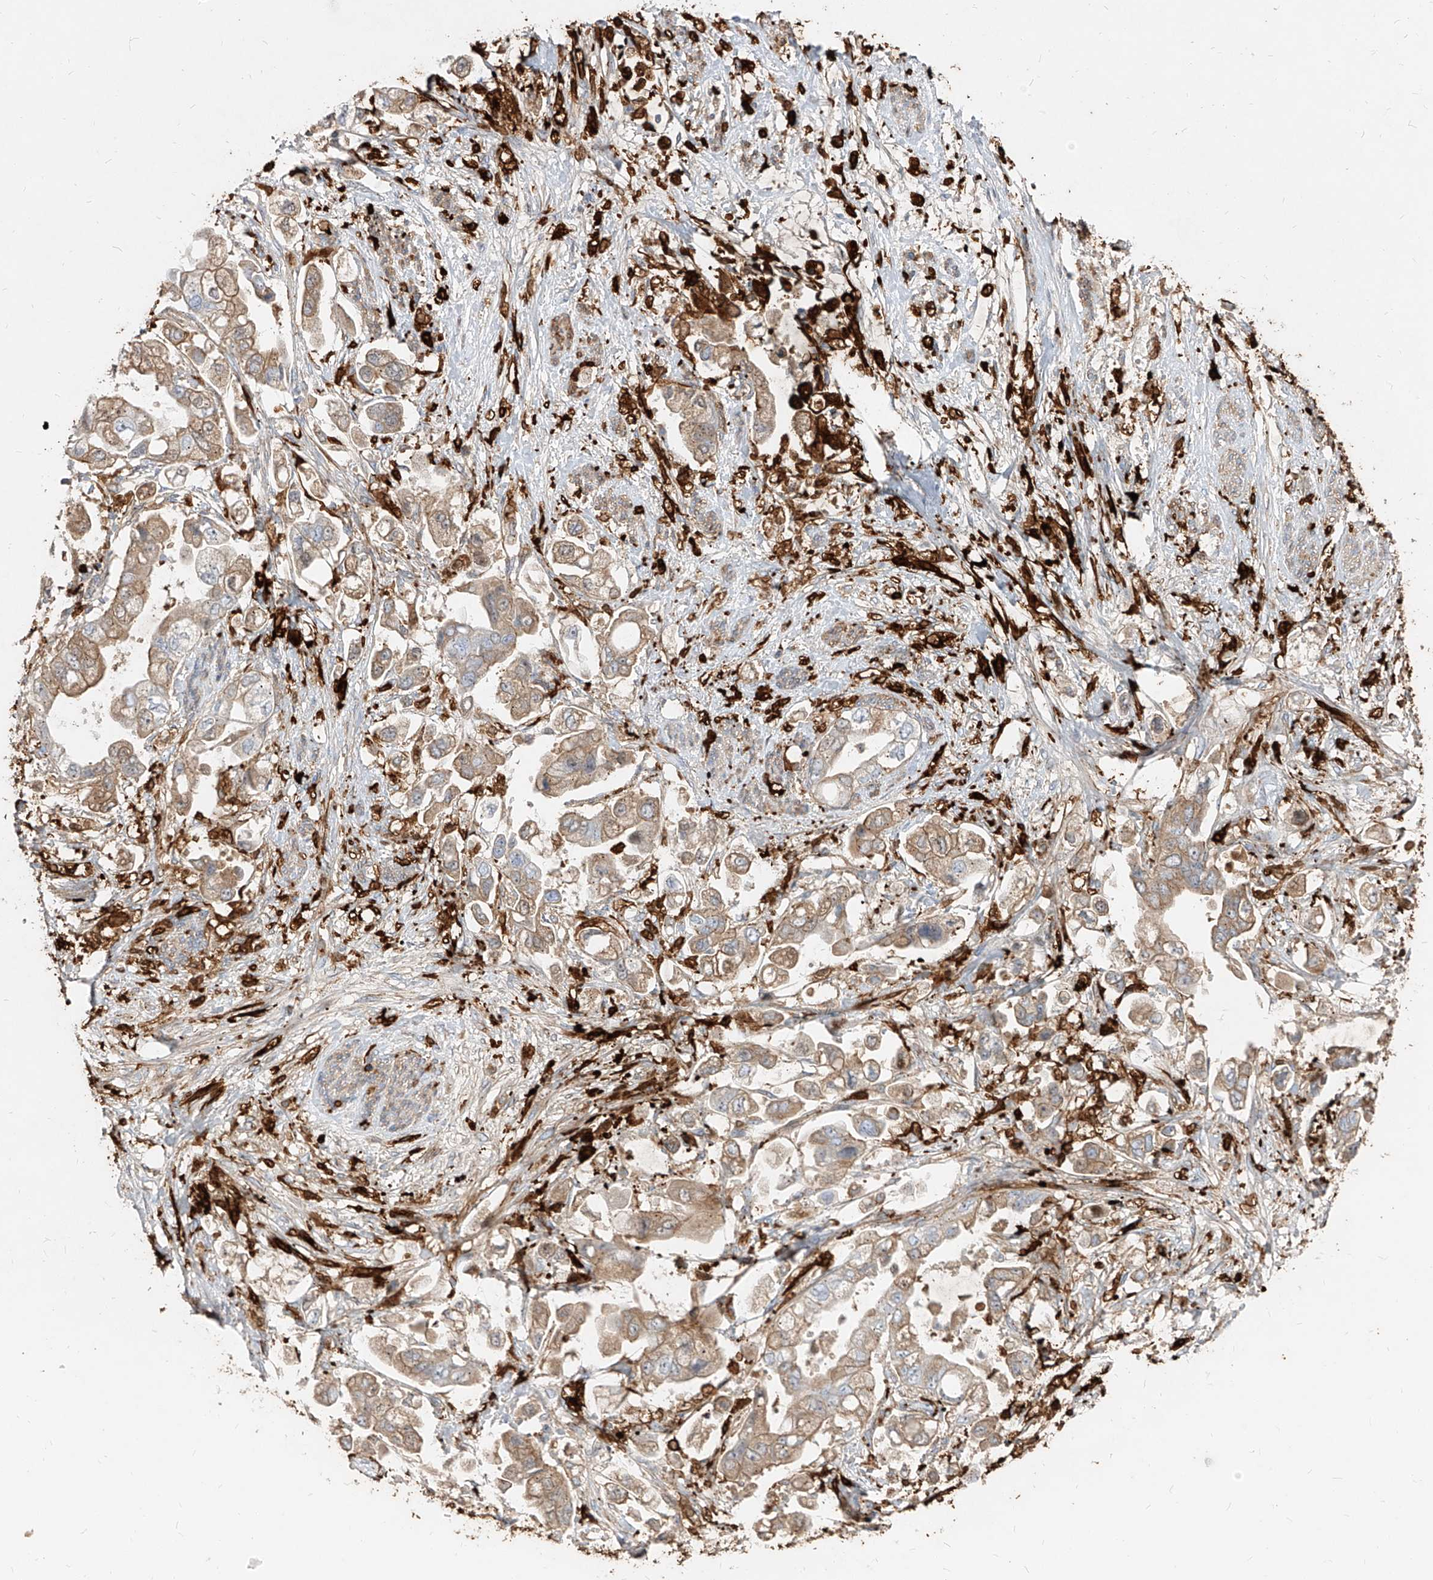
{"staining": {"intensity": "weak", "quantity": ">75%", "location": "cytoplasmic/membranous"}, "tissue": "stomach cancer", "cell_type": "Tumor cells", "image_type": "cancer", "snomed": [{"axis": "morphology", "description": "Adenocarcinoma, NOS"}, {"axis": "topography", "description": "Stomach"}], "caption": "A brown stain highlights weak cytoplasmic/membranous expression of a protein in stomach adenocarcinoma tumor cells.", "gene": "KYNU", "patient": {"sex": "male", "age": 62}}